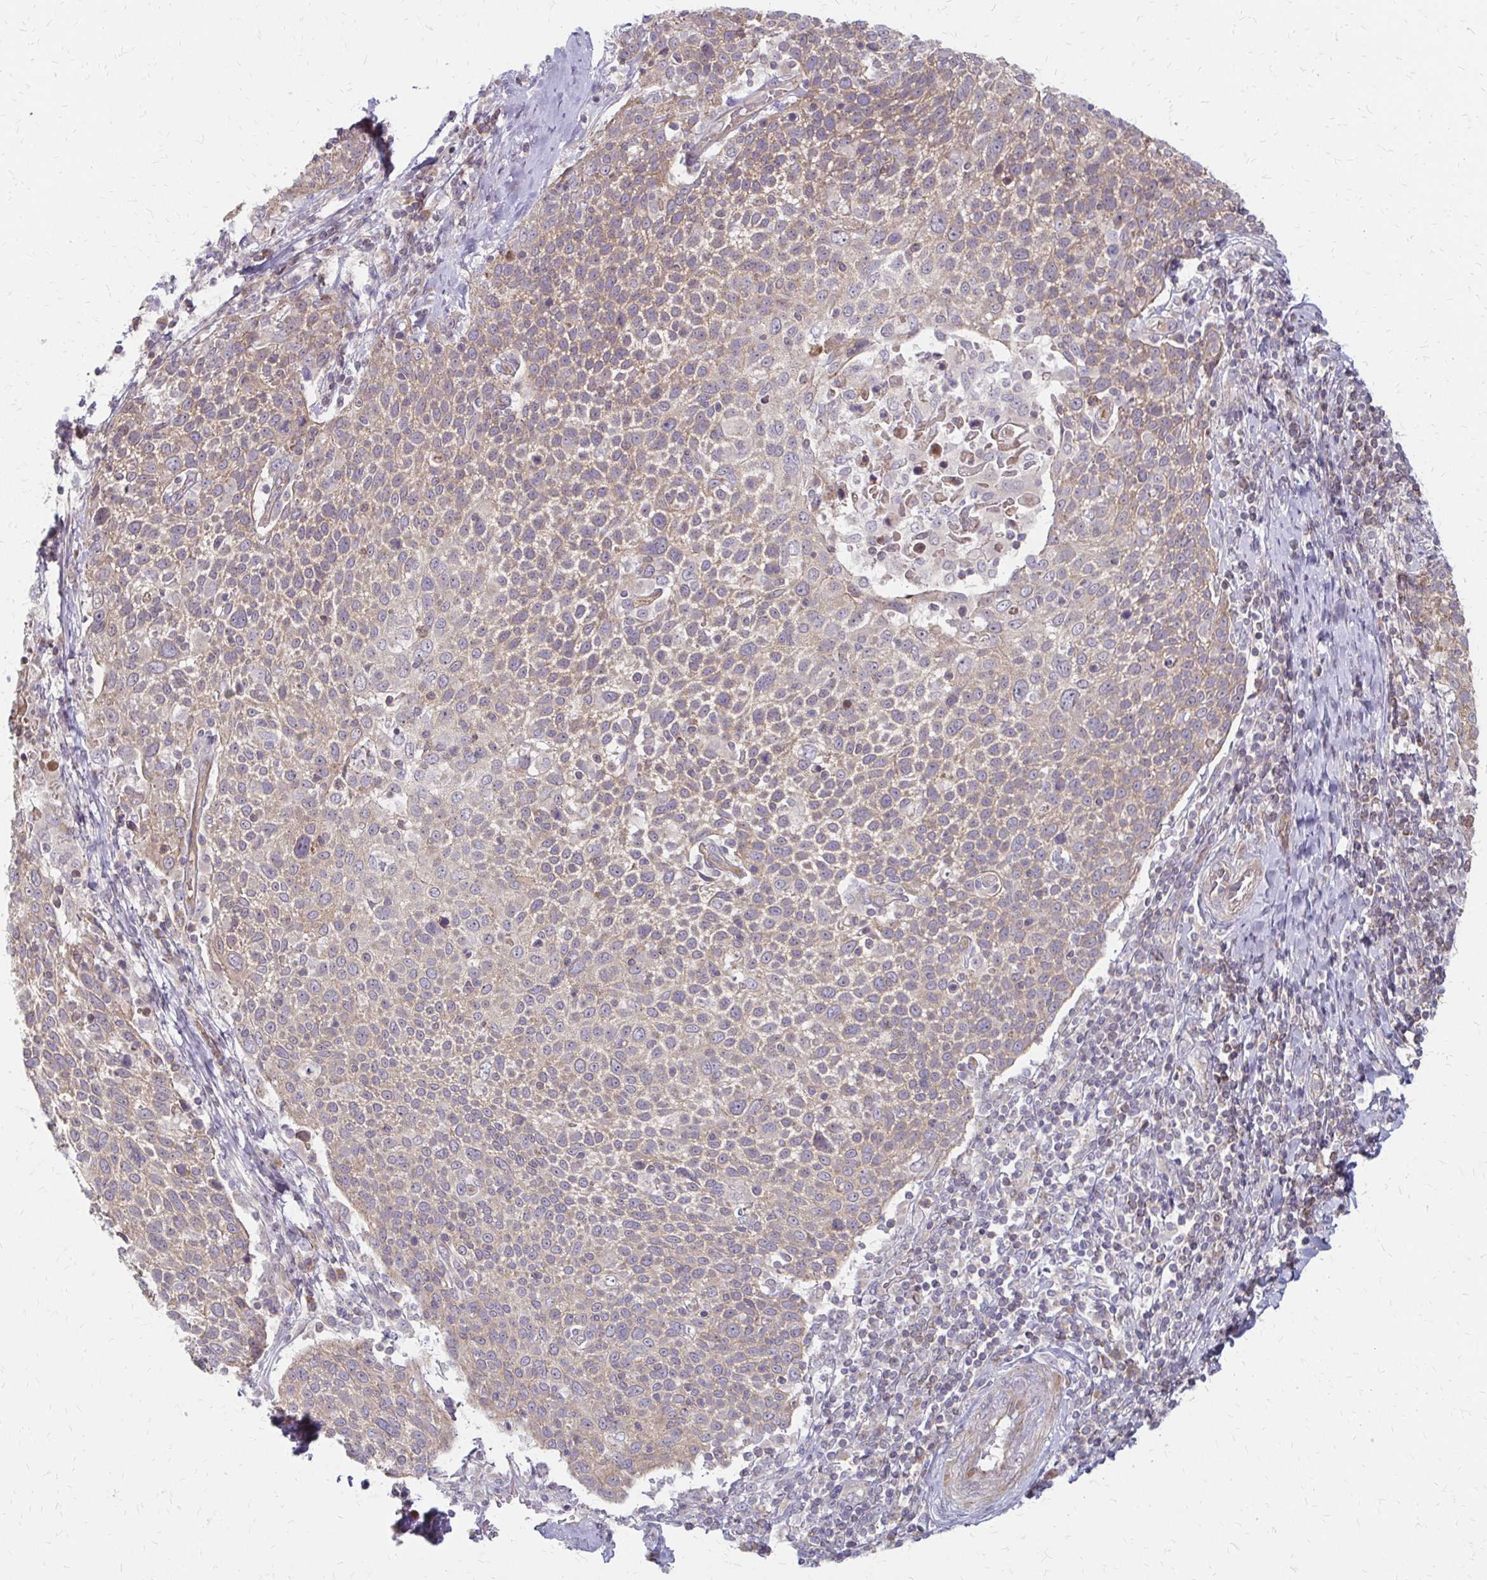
{"staining": {"intensity": "weak", "quantity": ">75%", "location": "cytoplasmic/membranous"}, "tissue": "cervical cancer", "cell_type": "Tumor cells", "image_type": "cancer", "snomed": [{"axis": "morphology", "description": "Squamous cell carcinoma, NOS"}, {"axis": "topography", "description": "Cervix"}], "caption": "Immunohistochemistry (IHC) staining of squamous cell carcinoma (cervical), which exhibits low levels of weak cytoplasmic/membranous staining in approximately >75% of tumor cells indicating weak cytoplasmic/membranous protein staining. The staining was performed using DAB (brown) for protein detection and nuclei were counterstained in hematoxylin (blue).", "gene": "ZNF383", "patient": {"sex": "female", "age": 61}}